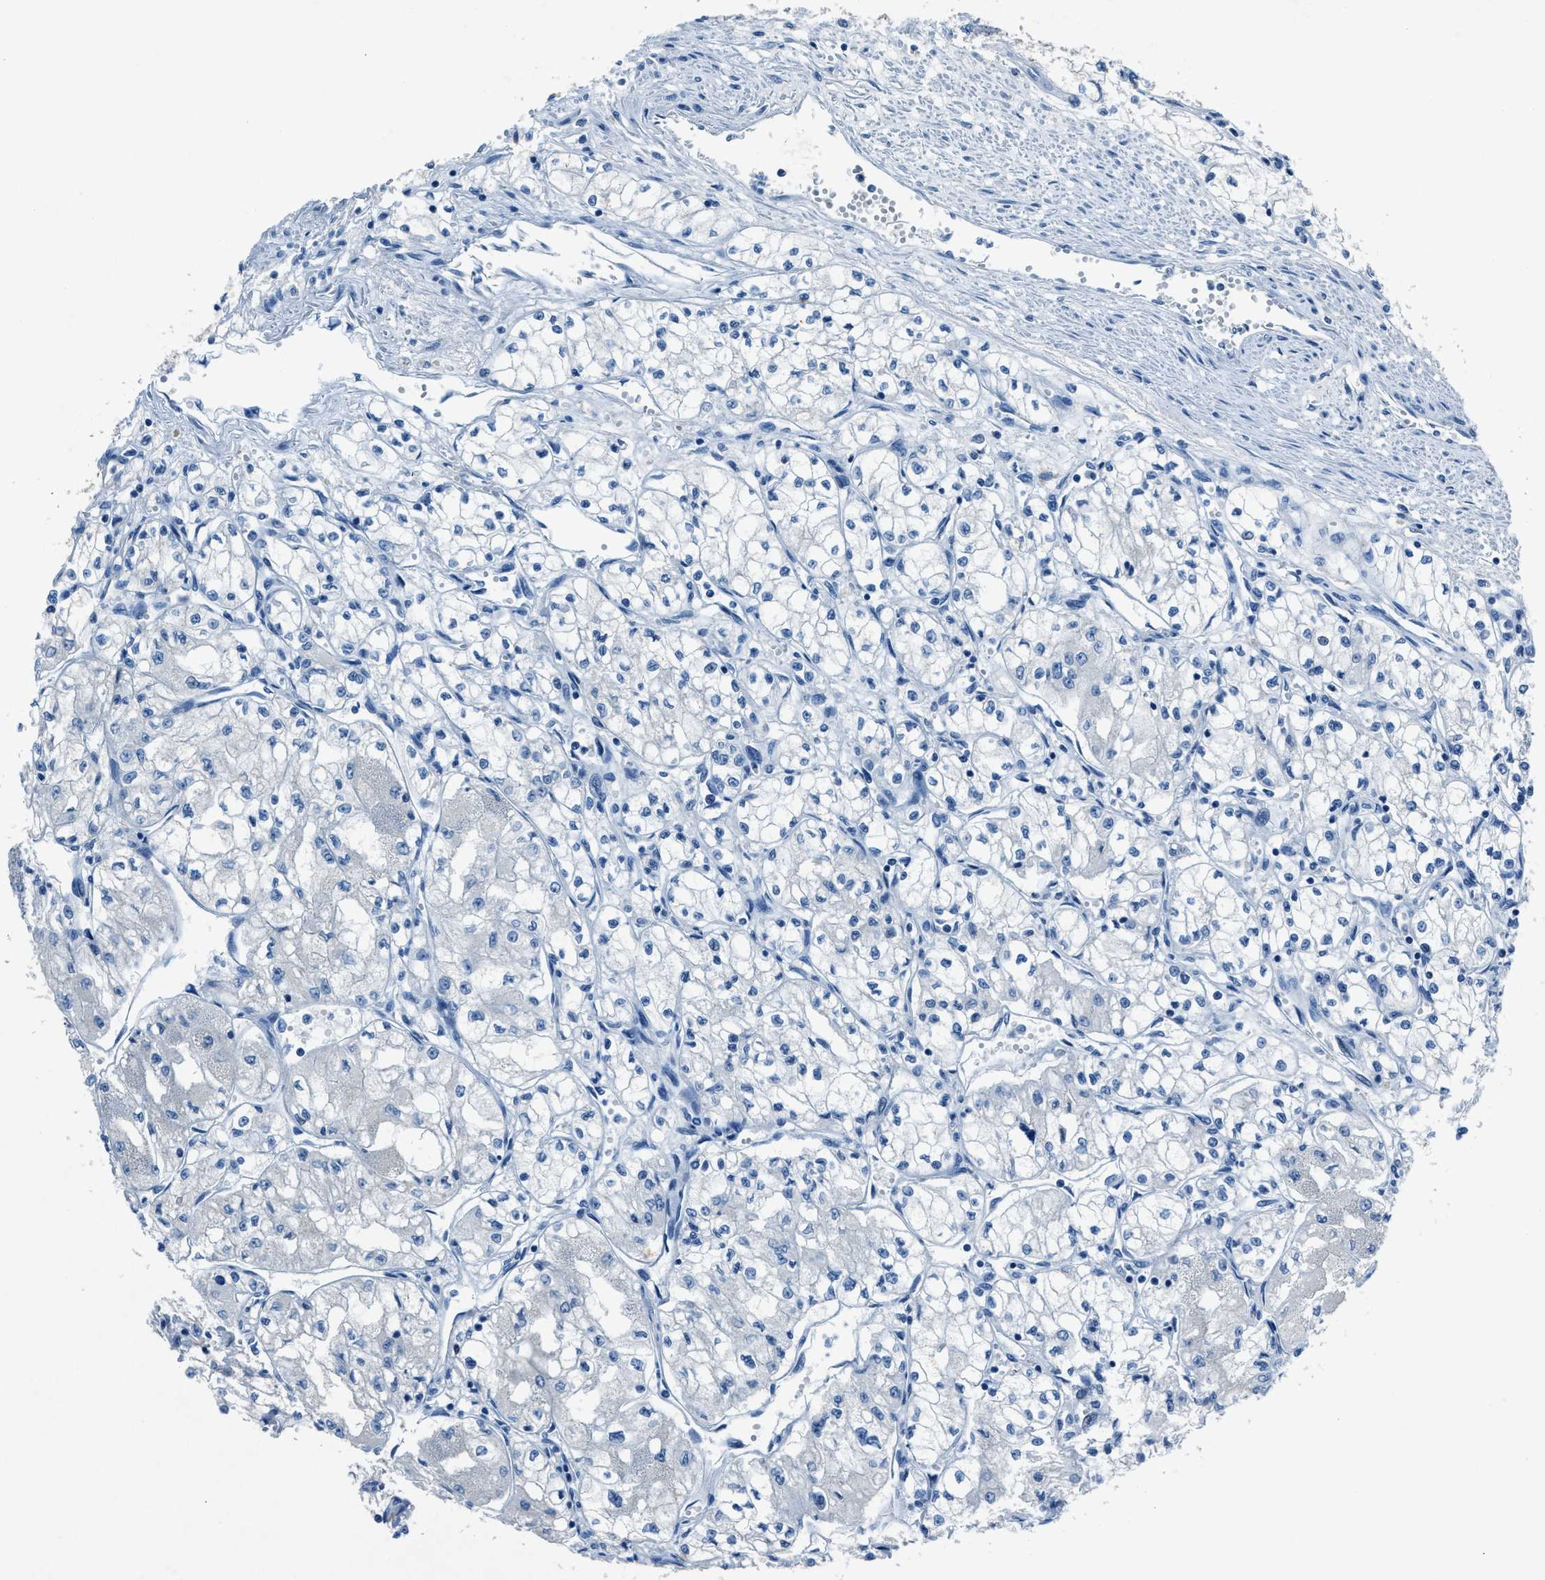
{"staining": {"intensity": "negative", "quantity": "none", "location": "none"}, "tissue": "renal cancer", "cell_type": "Tumor cells", "image_type": "cancer", "snomed": [{"axis": "morphology", "description": "Normal tissue, NOS"}, {"axis": "morphology", "description": "Adenocarcinoma, NOS"}, {"axis": "topography", "description": "Kidney"}], "caption": "Immunohistochemistry (IHC) micrograph of adenocarcinoma (renal) stained for a protein (brown), which reveals no positivity in tumor cells.", "gene": "ADAM2", "patient": {"sex": "male", "age": 59}}